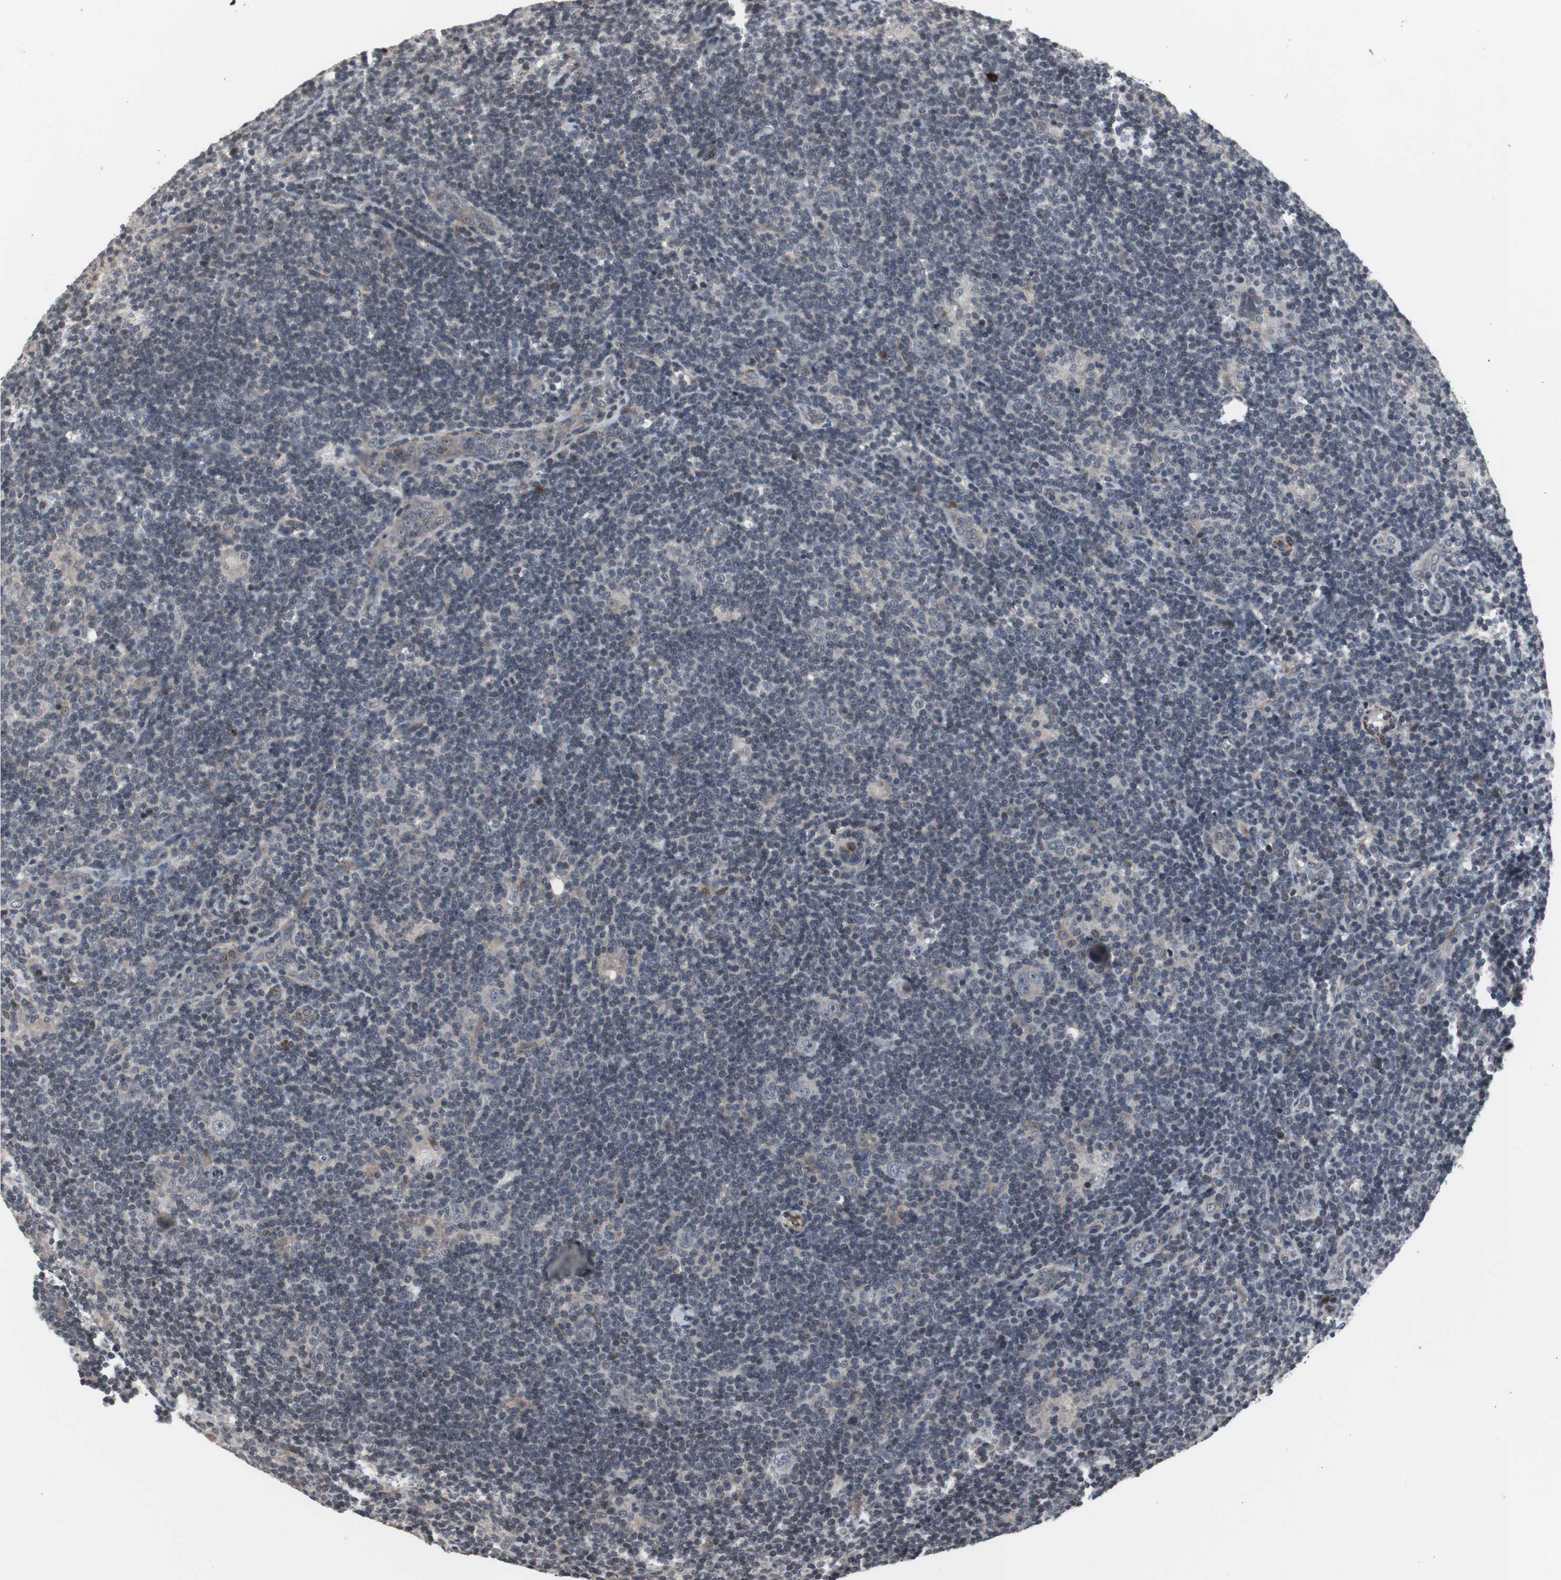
{"staining": {"intensity": "negative", "quantity": "none", "location": "none"}, "tissue": "lymphoma", "cell_type": "Tumor cells", "image_type": "cancer", "snomed": [{"axis": "morphology", "description": "Hodgkin's disease, NOS"}, {"axis": "topography", "description": "Lymph node"}], "caption": "This is an immunohistochemistry image of lymphoma. There is no positivity in tumor cells.", "gene": "CRADD", "patient": {"sex": "female", "age": 57}}